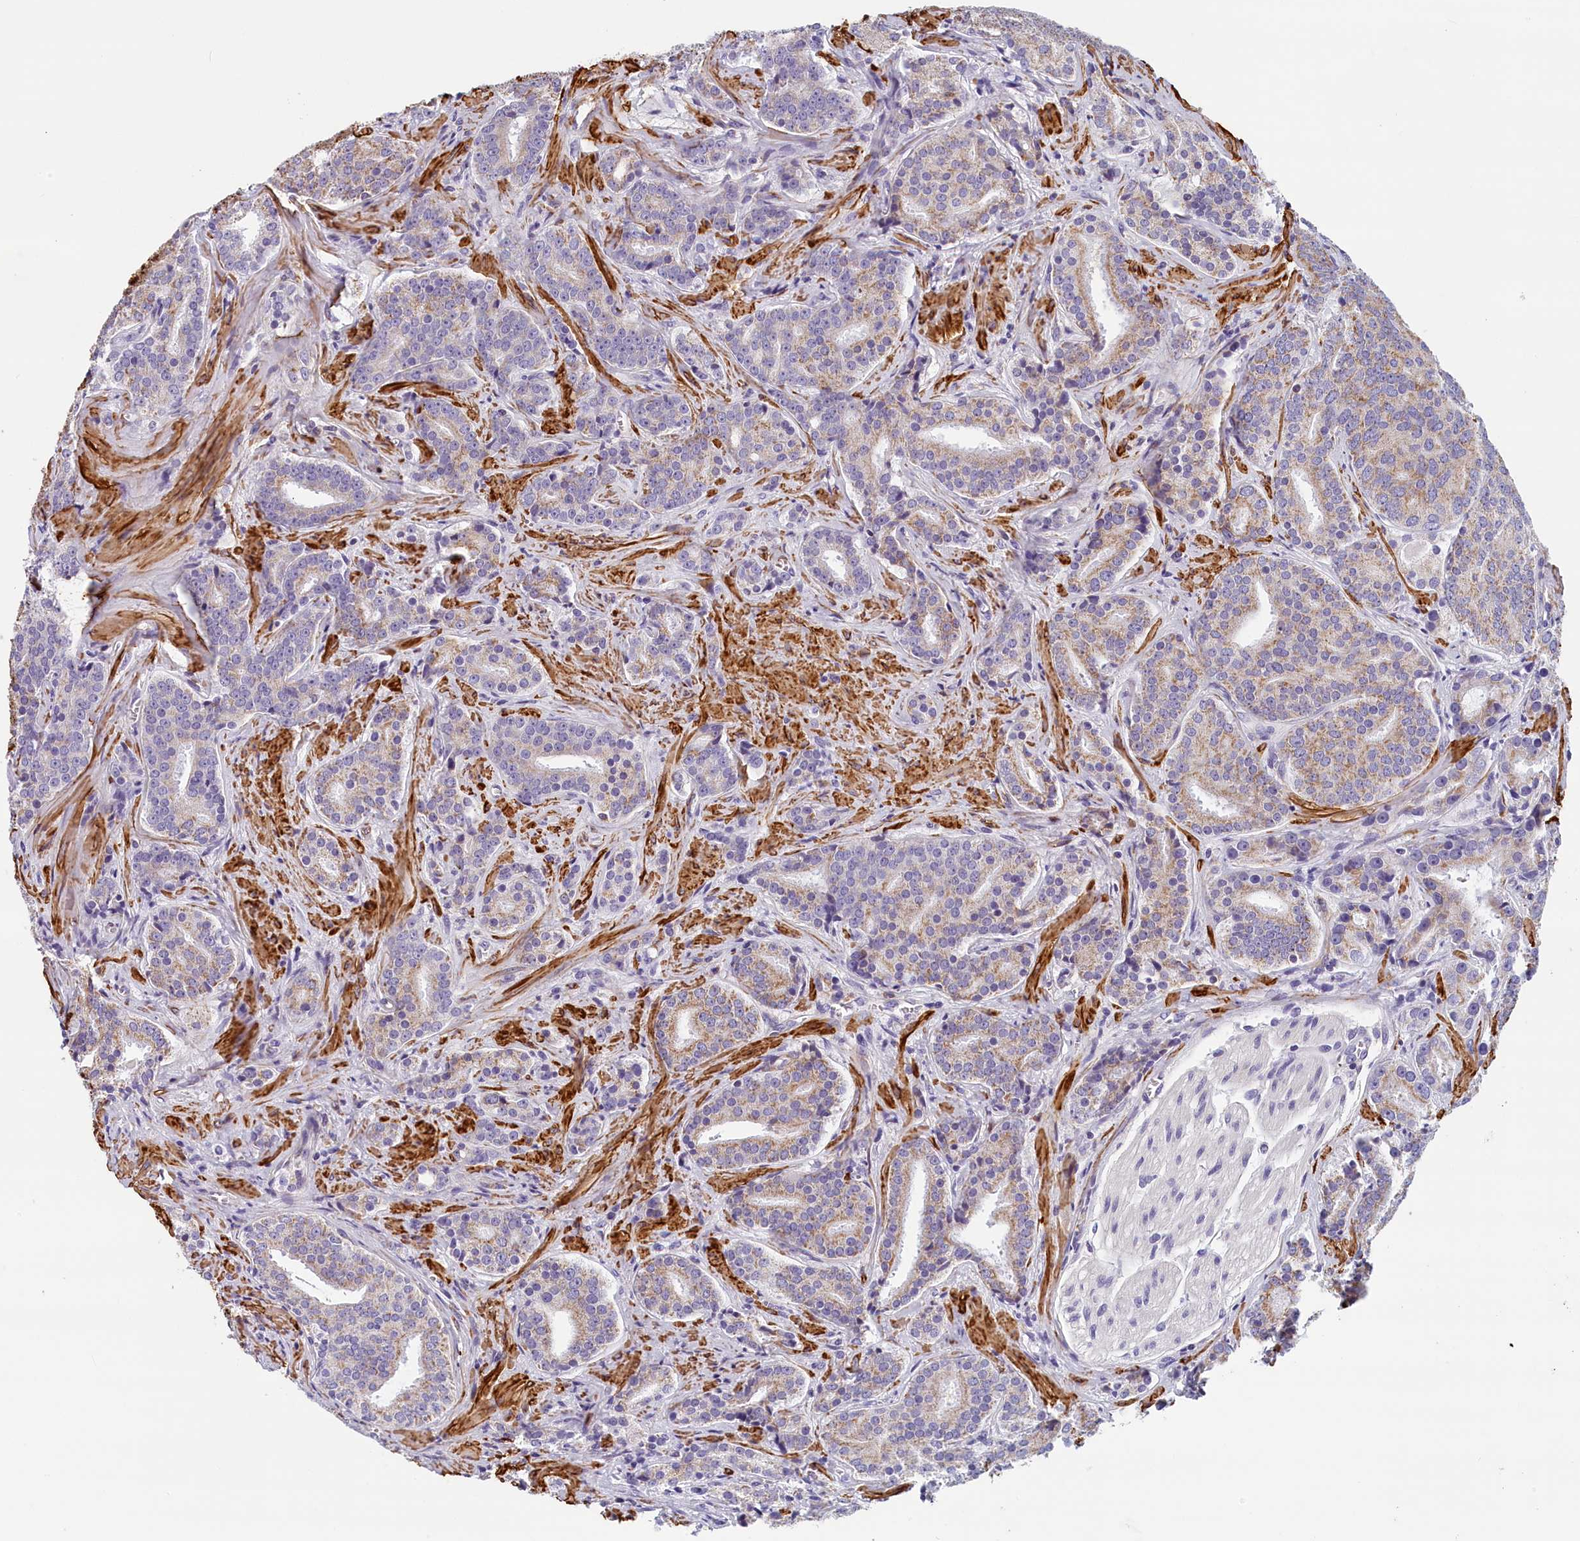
{"staining": {"intensity": "weak", "quantity": "25%-75%", "location": "cytoplasmic/membranous"}, "tissue": "prostate cancer", "cell_type": "Tumor cells", "image_type": "cancer", "snomed": [{"axis": "morphology", "description": "Adenocarcinoma, High grade"}, {"axis": "topography", "description": "Prostate"}], "caption": "Immunohistochemistry (IHC) (DAB (3,3'-diaminobenzidine)) staining of prostate cancer demonstrates weak cytoplasmic/membranous protein staining in about 25%-75% of tumor cells.", "gene": "BCL2L13", "patient": {"sex": "male", "age": 55}}